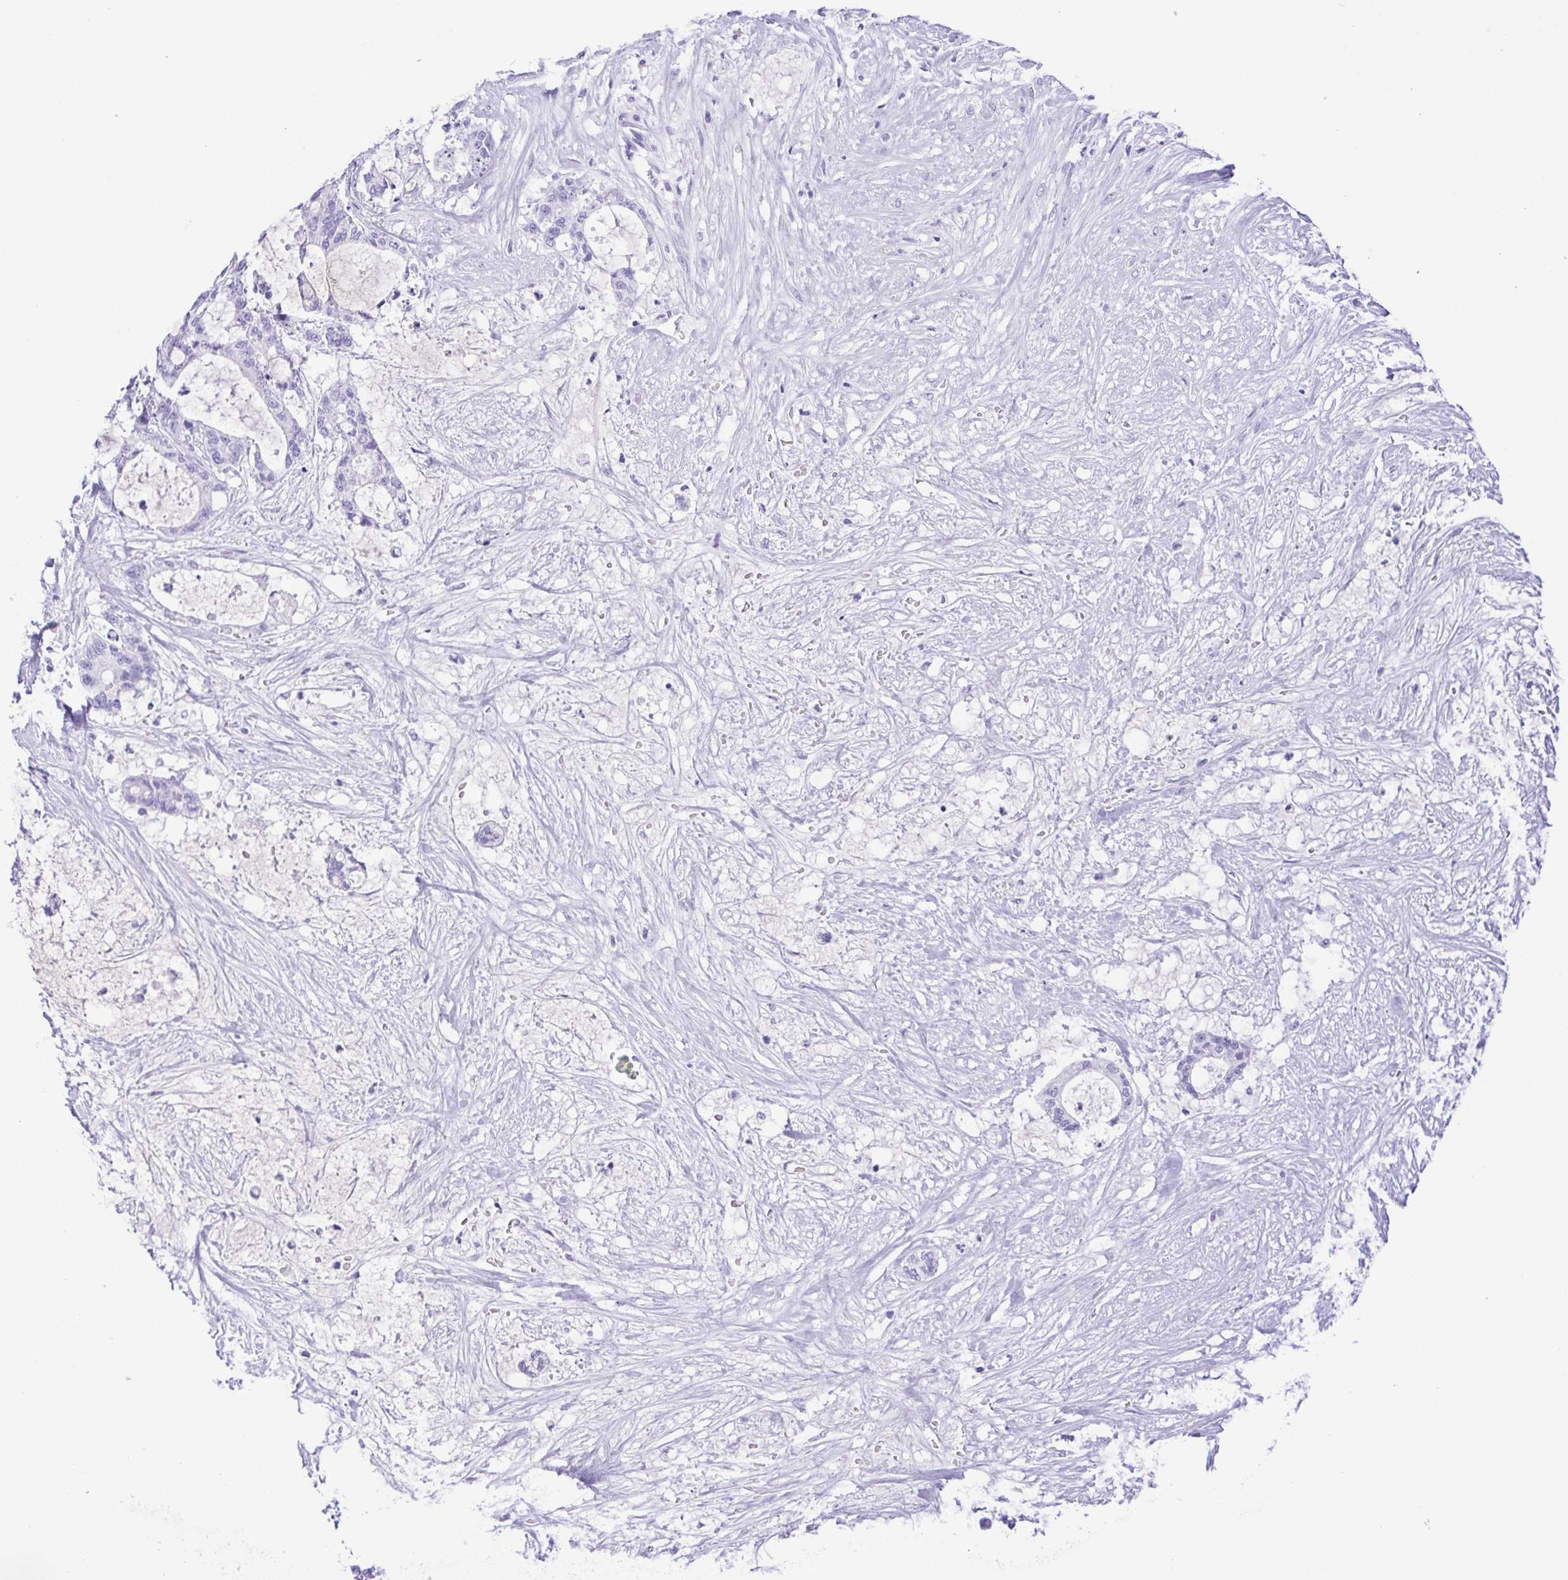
{"staining": {"intensity": "negative", "quantity": "none", "location": "none"}, "tissue": "liver cancer", "cell_type": "Tumor cells", "image_type": "cancer", "snomed": [{"axis": "morphology", "description": "Normal tissue, NOS"}, {"axis": "morphology", "description": "Cholangiocarcinoma"}, {"axis": "topography", "description": "Liver"}, {"axis": "topography", "description": "Peripheral nerve tissue"}], "caption": "Tumor cells show no significant positivity in liver cancer (cholangiocarcinoma).", "gene": "OVGP1", "patient": {"sex": "female", "age": 73}}